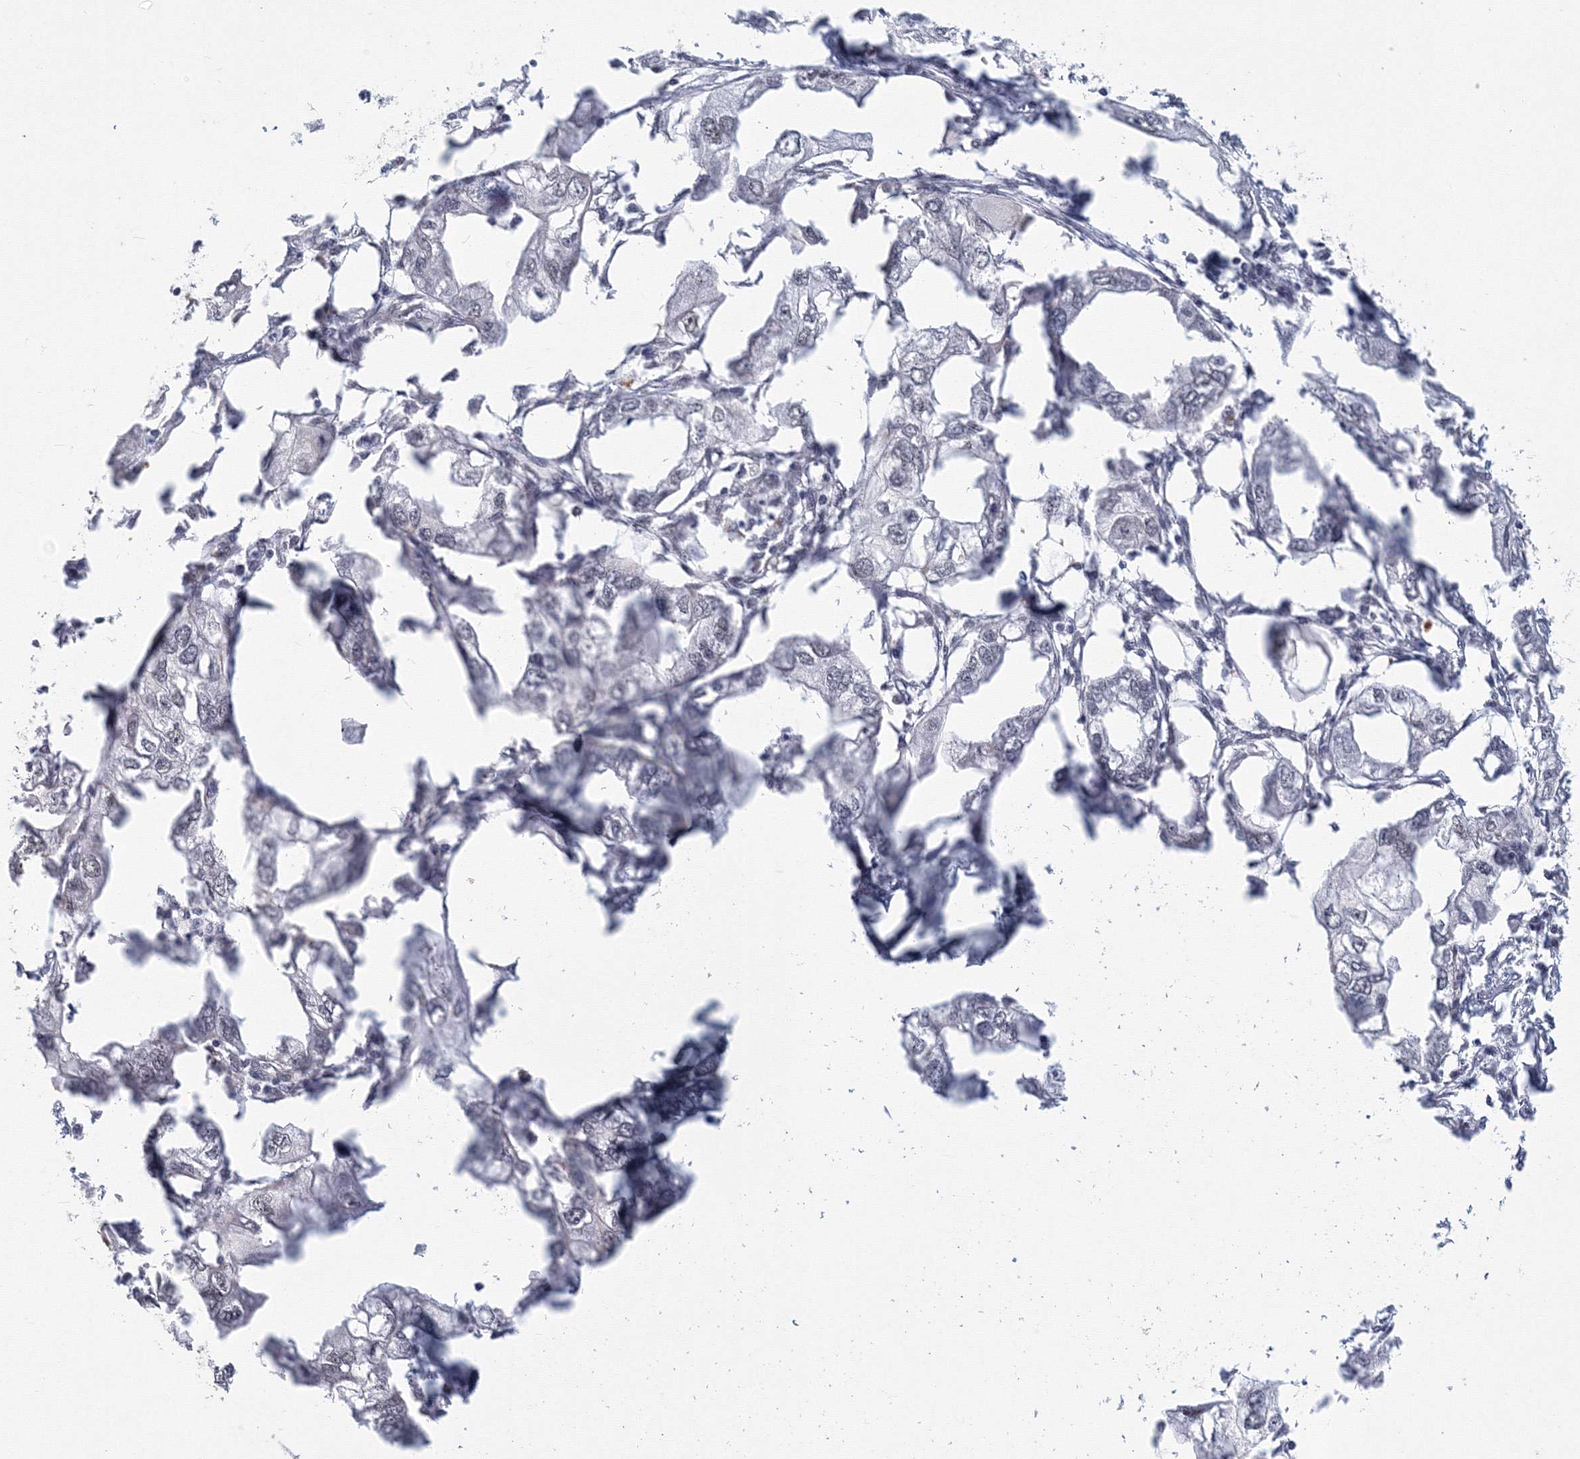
{"staining": {"intensity": "negative", "quantity": "none", "location": "none"}, "tissue": "endometrial cancer", "cell_type": "Tumor cells", "image_type": "cancer", "snomed": [{"axis": "morphology", "description": "Adenocarcinoma, NOS"}, {"axis": "morphology", "description": "Adenocarcinoma, metastatic, NOS"}, {"axis": "topography", "description": "Adipose tissue"}, {"axis": "topography", "description": "Endometrium"}], "caption": "Tumor cells are negative for brown protein staining in adenocarcinoma (endometrial). (DAB (3,3'-diaminobenzidine) immunohistochemistry visualized using brightfield microscopy, high magnification).", "gene": "SF3B6", "patient": {"sex": "female", "age": 67}}